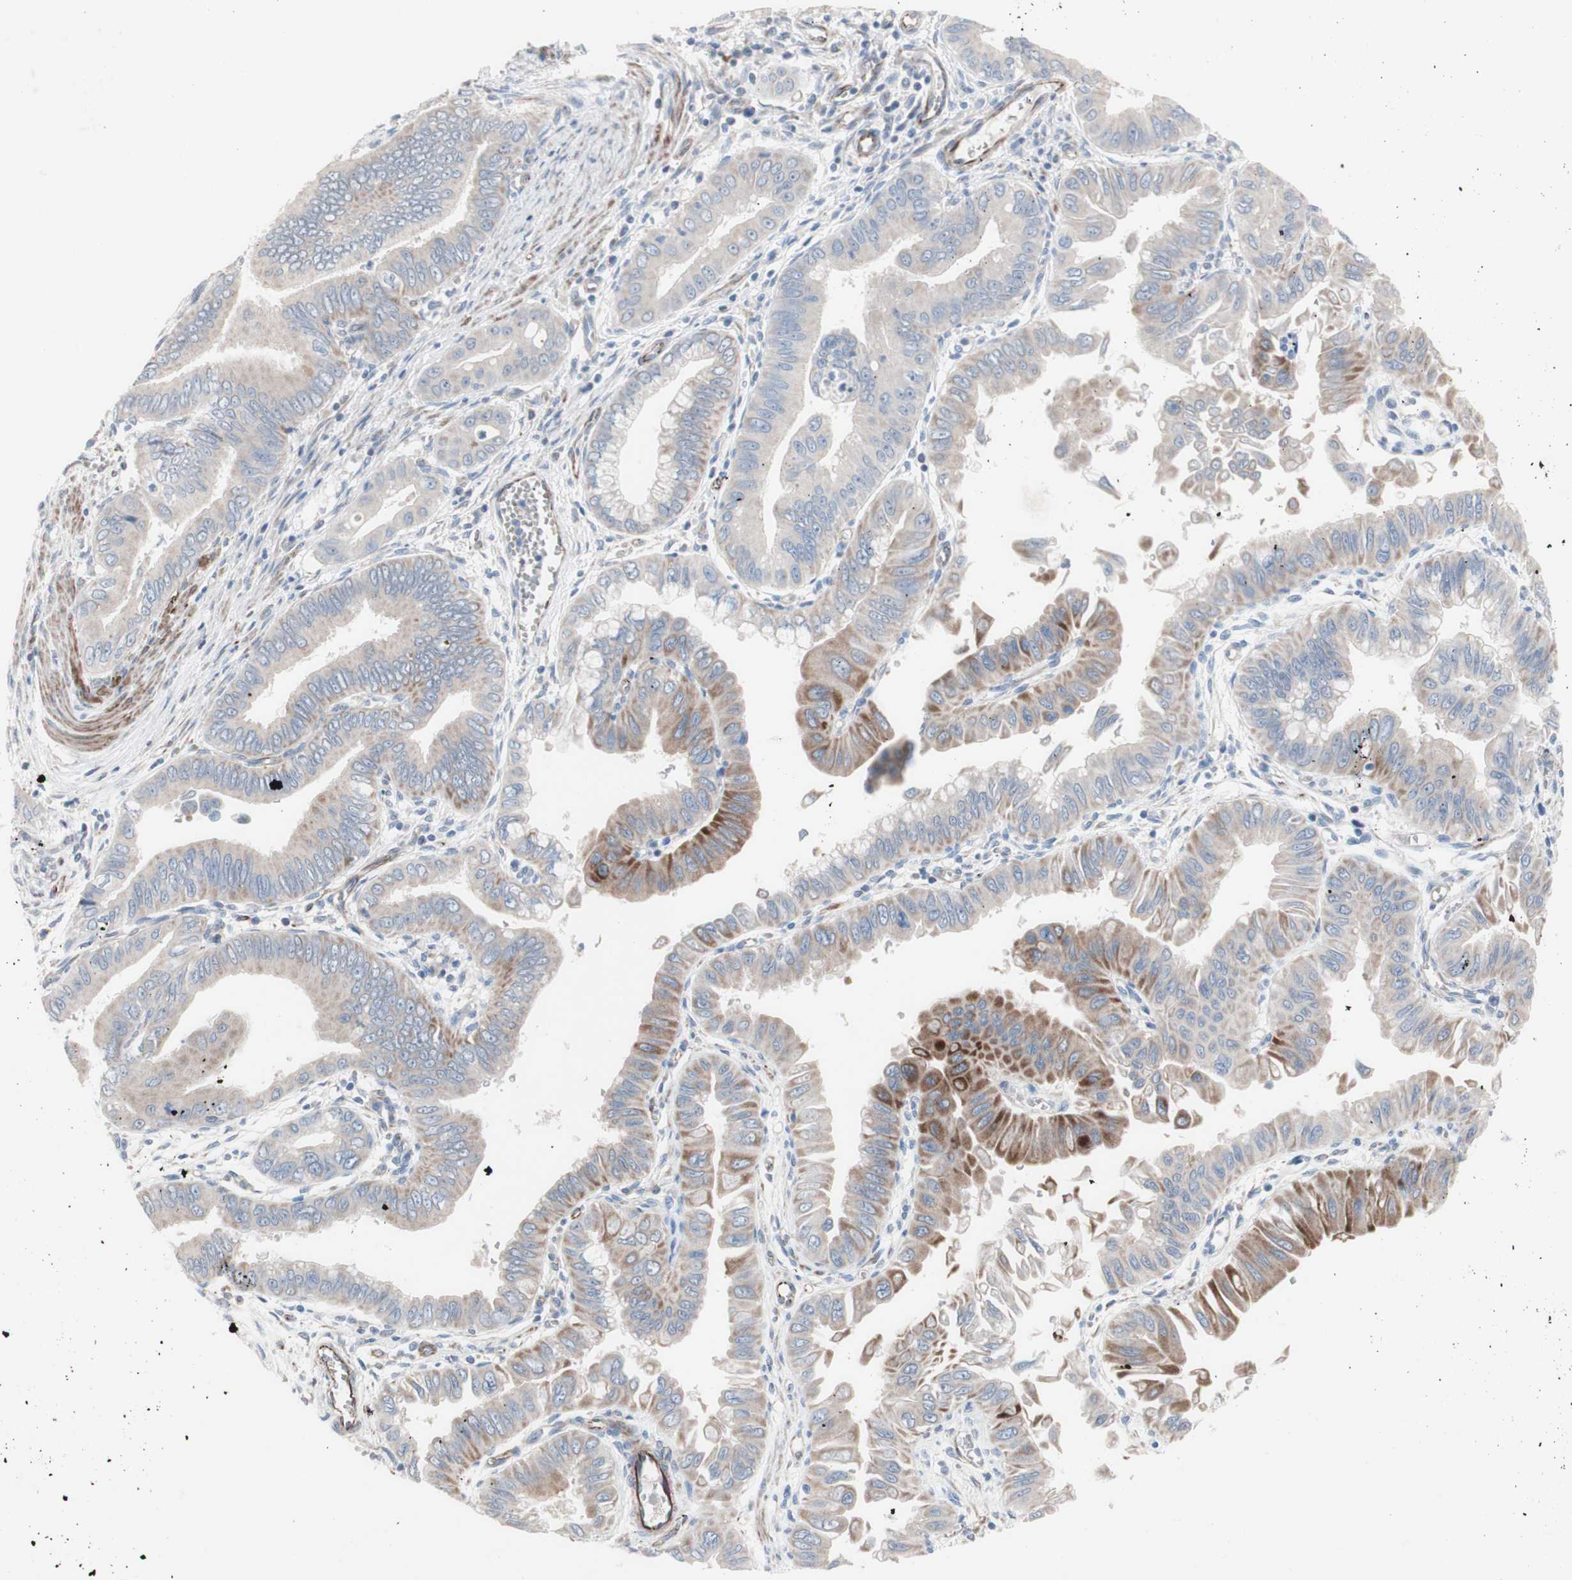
{"staining": {"intensity": "moderate", "quantity": "<25%", "location": "cytoplasmic/membranous"}, "tissue": "pancreatic cancer", "cell_type": "Tumor cells", "image_type": "cancer", "snomed": [{"axis": "morphology", "description": "Normal tissue, NOS"}, {"axis": "topography", "description": "Lymph node"}], "caption": "Human pancreatic cancer stained for a protein (brown) exhibits moderate cytoplasmic/membranous positive expression in approximately <25% of tumor cells.", "gene": "AGPAT5", "patient": {"sex": "male", "age": 50}}